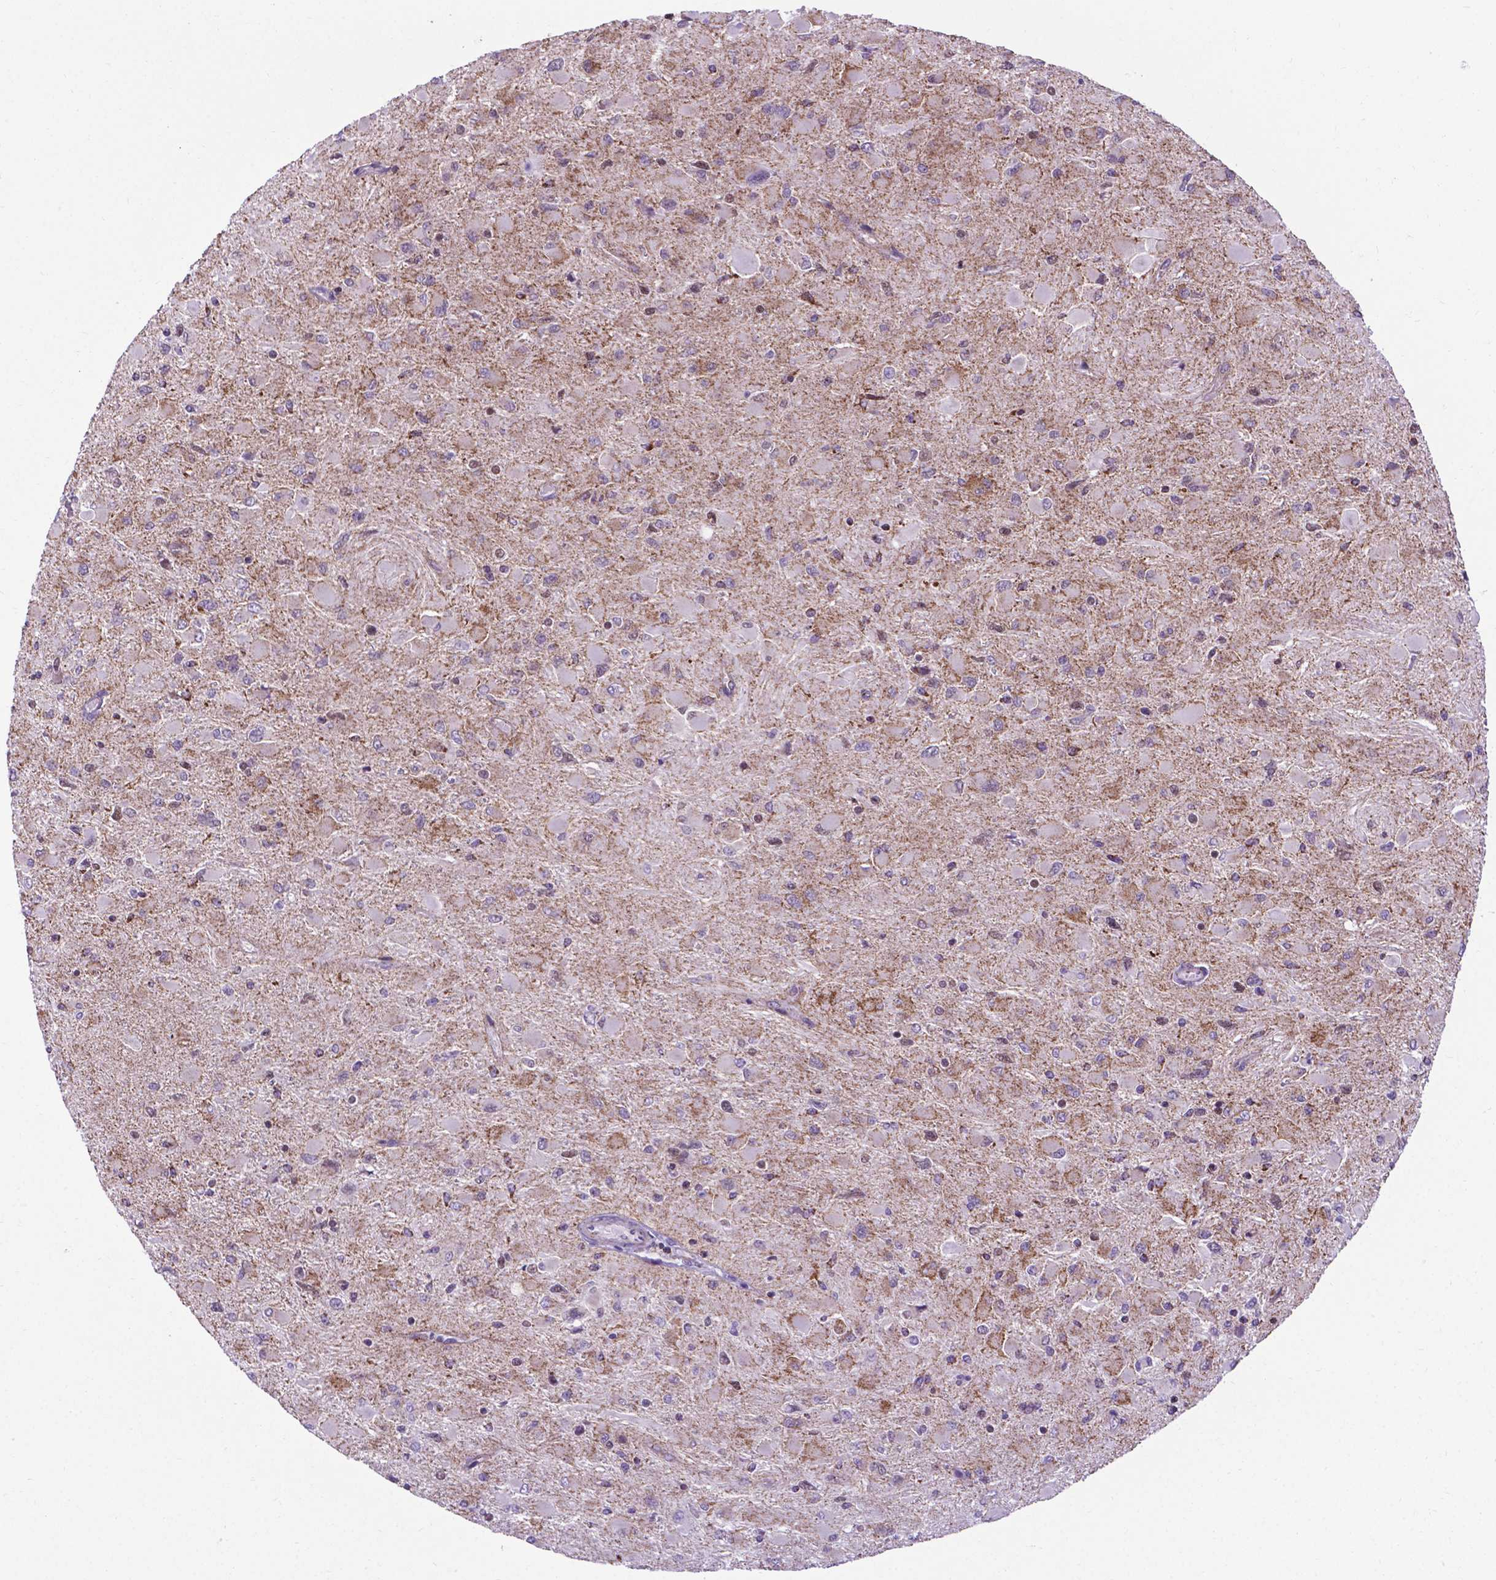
{"staining": {"intensity": "moderate", "quantity": "<25%", "location": "nuclear"}, "tissue": "glioma", "cell_type": "Tumor cells", "image_type": "cancer", "snomed": [{"axis": "morphology", "description": "Glioma, malignant, High grade"}, {"axis": "topography", "description": "Cerebral cortex"}], "caption": "Human glioma stained for a protein (brown) reveals moderate nuclear positive expression in approximately <25% of tumor cells.", "gene": "POU3F3", "patient": {"sex": "female", "age": 36}}